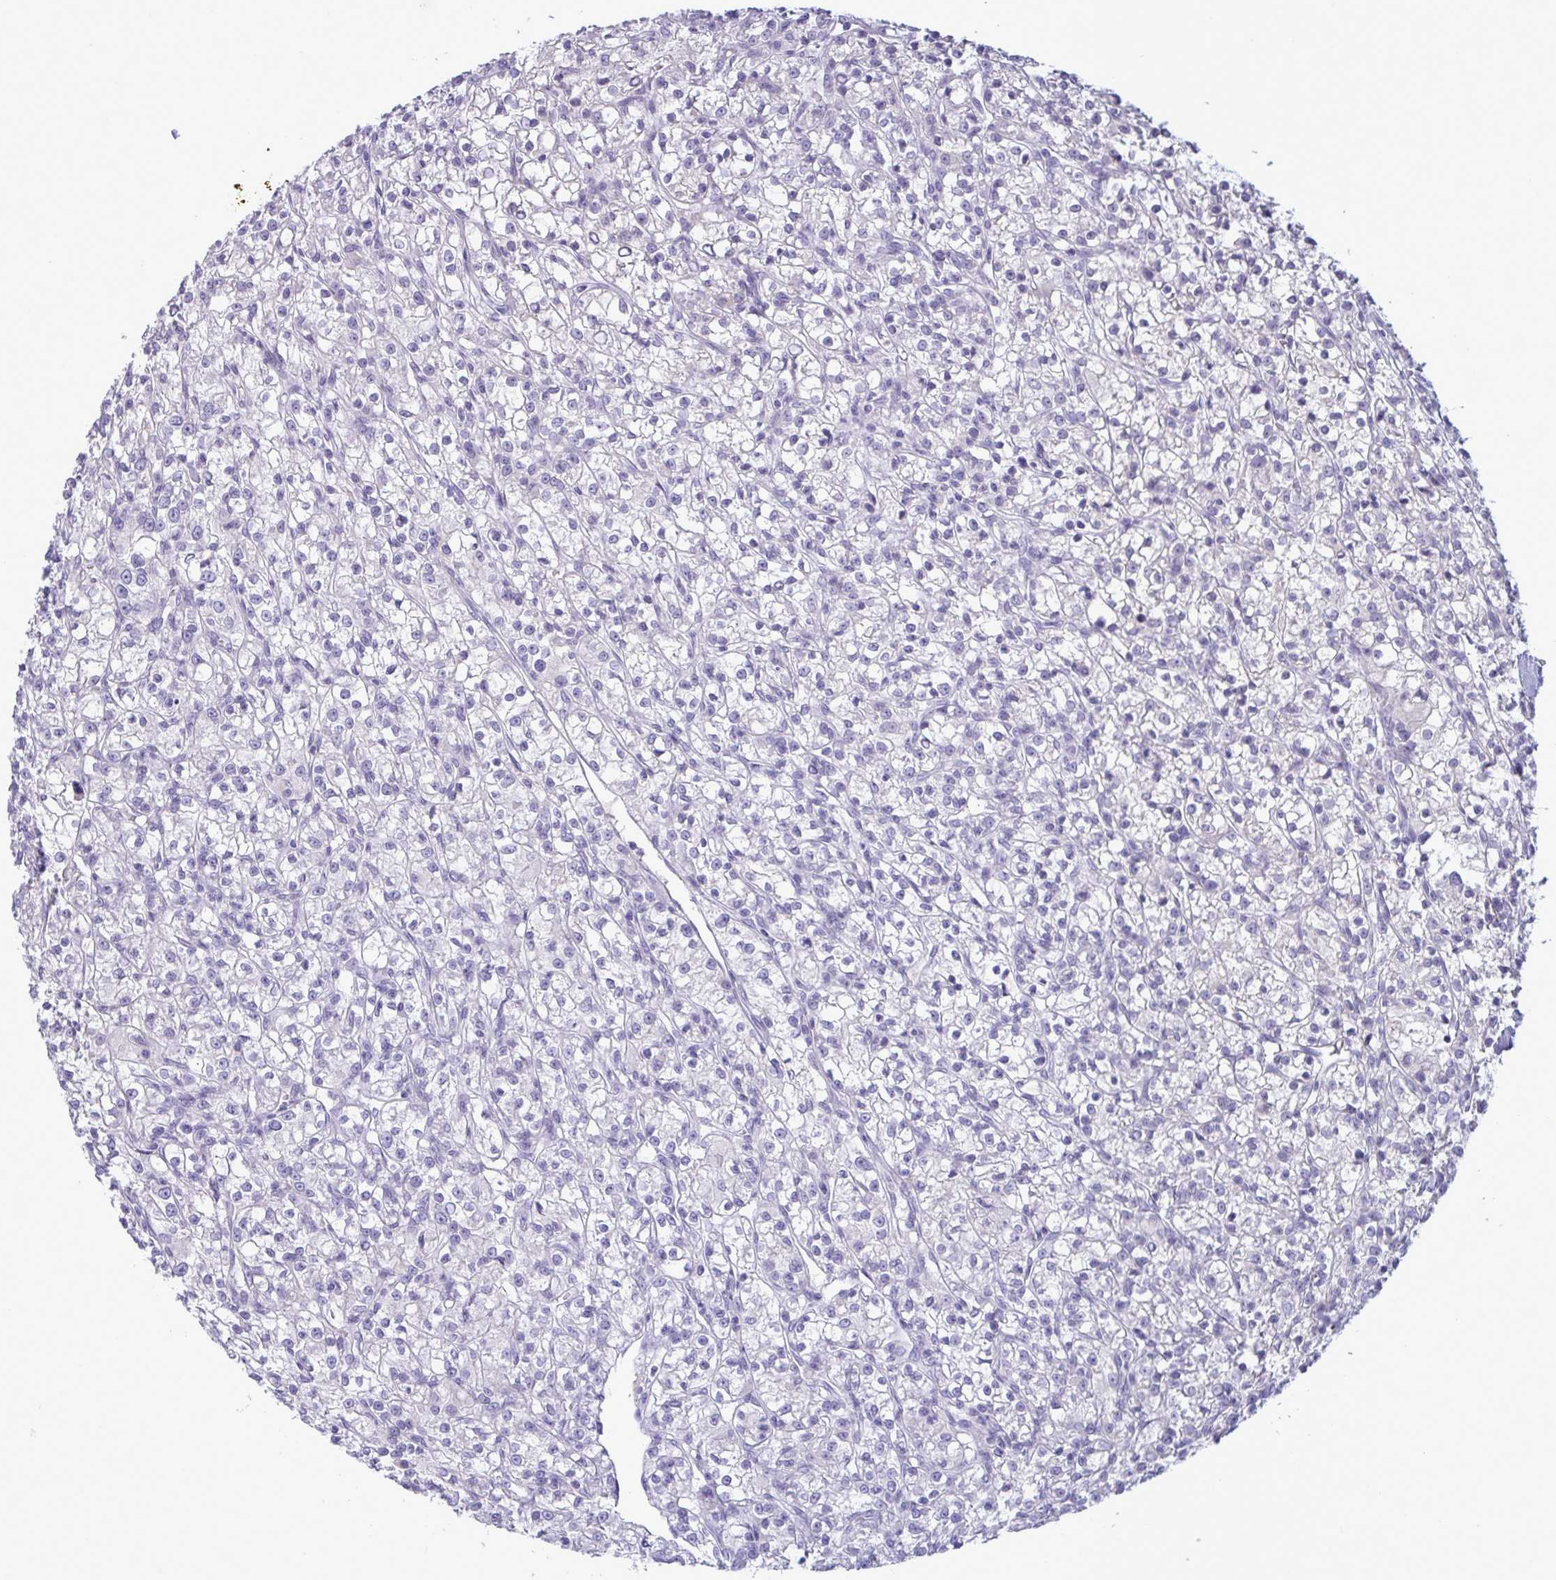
{"staining": {"intensity": "negative", "quantity": "none", "location": "none"}, "tissue": "renal cancer", "cell_type": "Tumor cells", "image_type": "cancer", "snomed": [{"axis": "morphology", "description": "Adenocarcinoma, NOS"}, {"axis": "topography", "description": "Kidney"}], "caption": "Histopathology image shows no protein expression in tumor cells of renal adenocarcinoma tissue. Nuclei are stained in blue.", "gene": "TENT5D", "patient": {"sex": "female", "age": 59}}